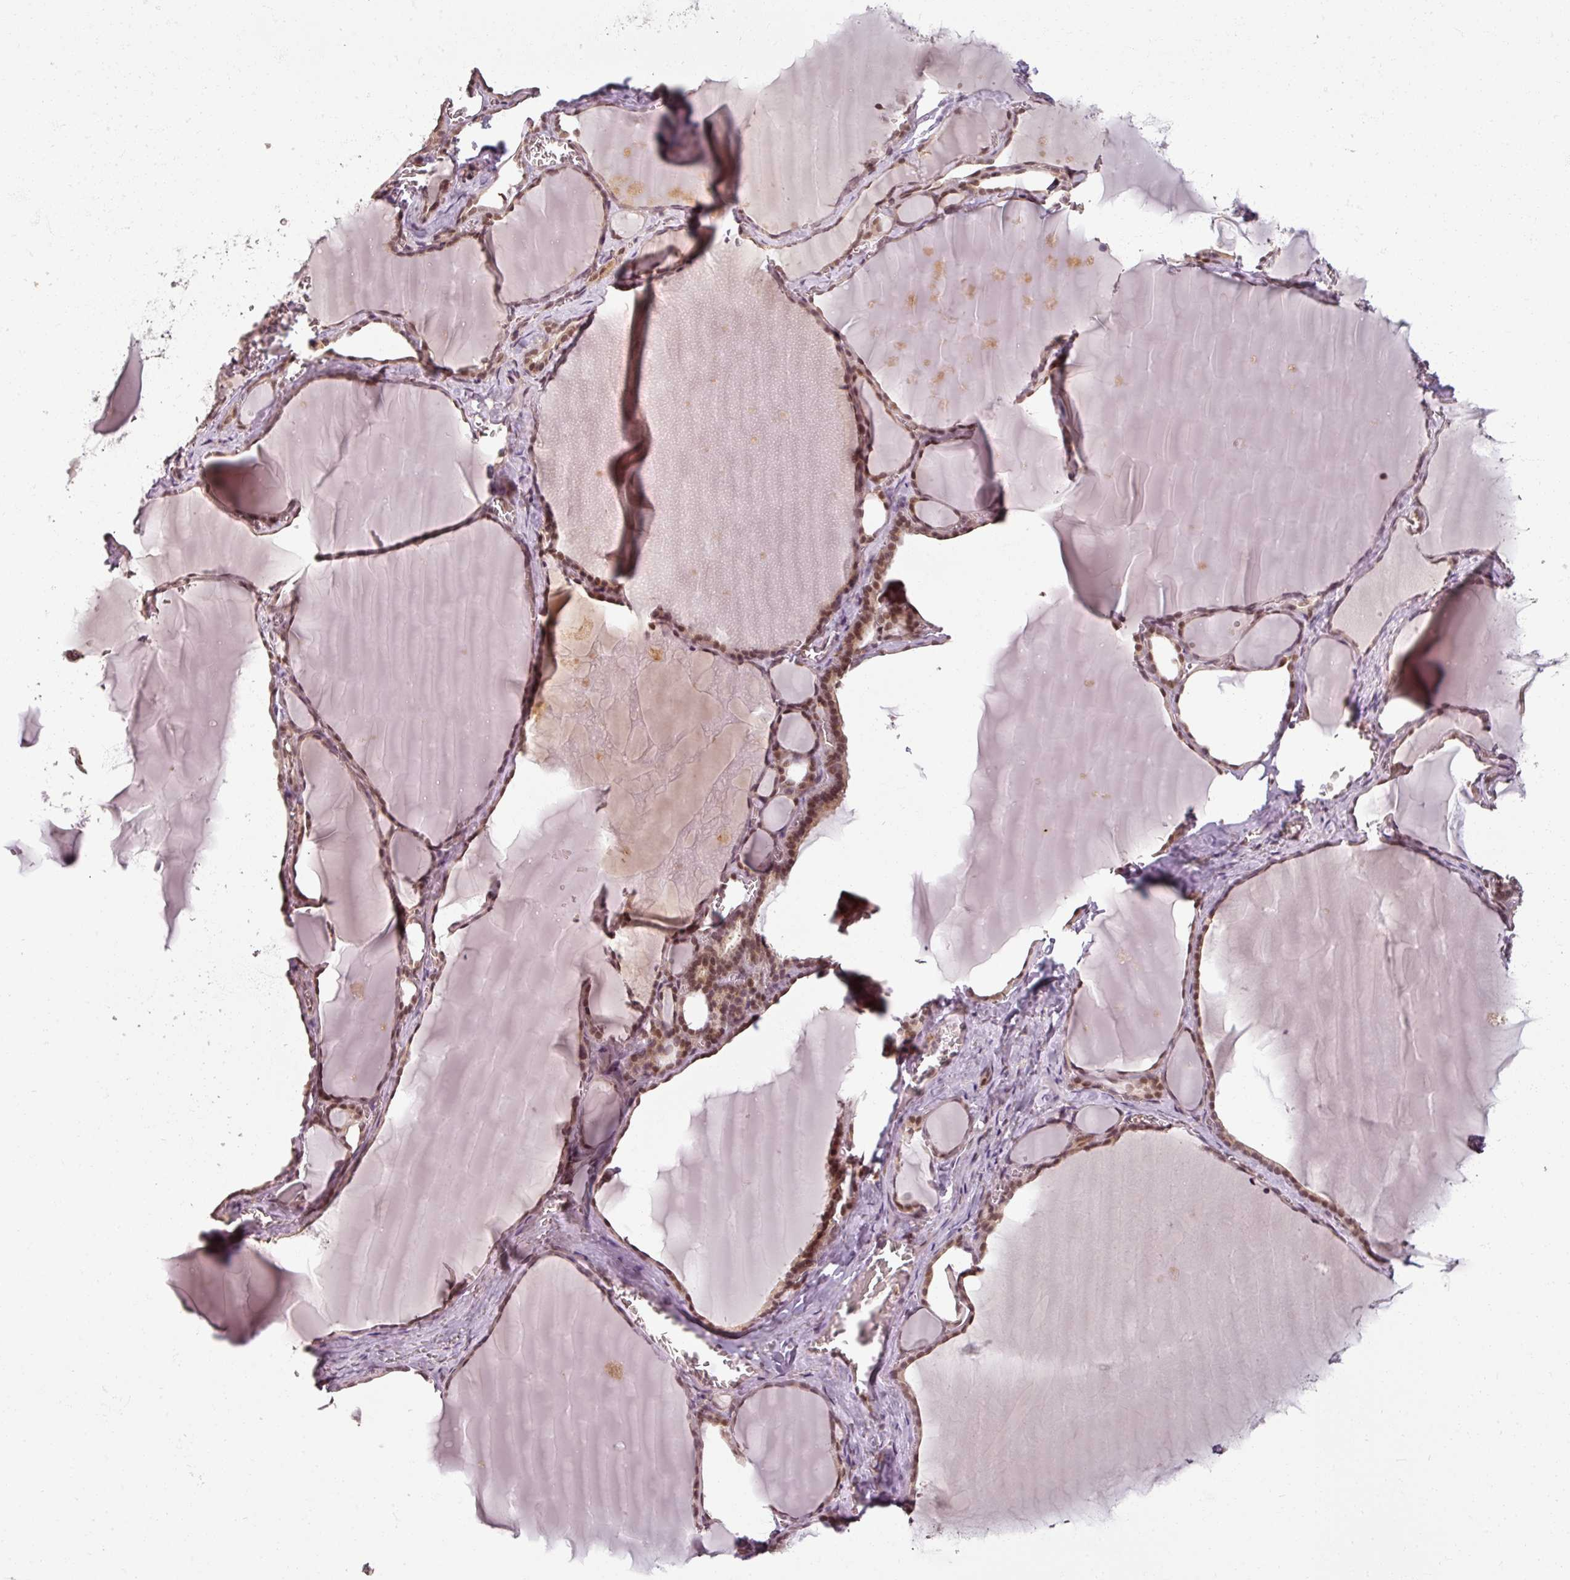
{"staining": {"intensity": "moderate", "quantity": ">75%", "location": "nuclear"}, "tissue": "thyroid gland", "cell_type": "Glandular cells", "image_type": "normal", "snomed": [{"axis": "morphology", "description": "Normal tissue, NOS"}, {"axis": "topography", "description": "Thyroid gland"}], "caption": "Moderate nuclear expression is appreciated in about >75% of glandular cells in unremarkable thyroid gland. The protein is stained brown, and the nuclei are stained in blue (DAB IHC with brightfield microscopy, high magnification).", "gene": "POLR2G", "patient": {"sex": "female", "age": 49}}